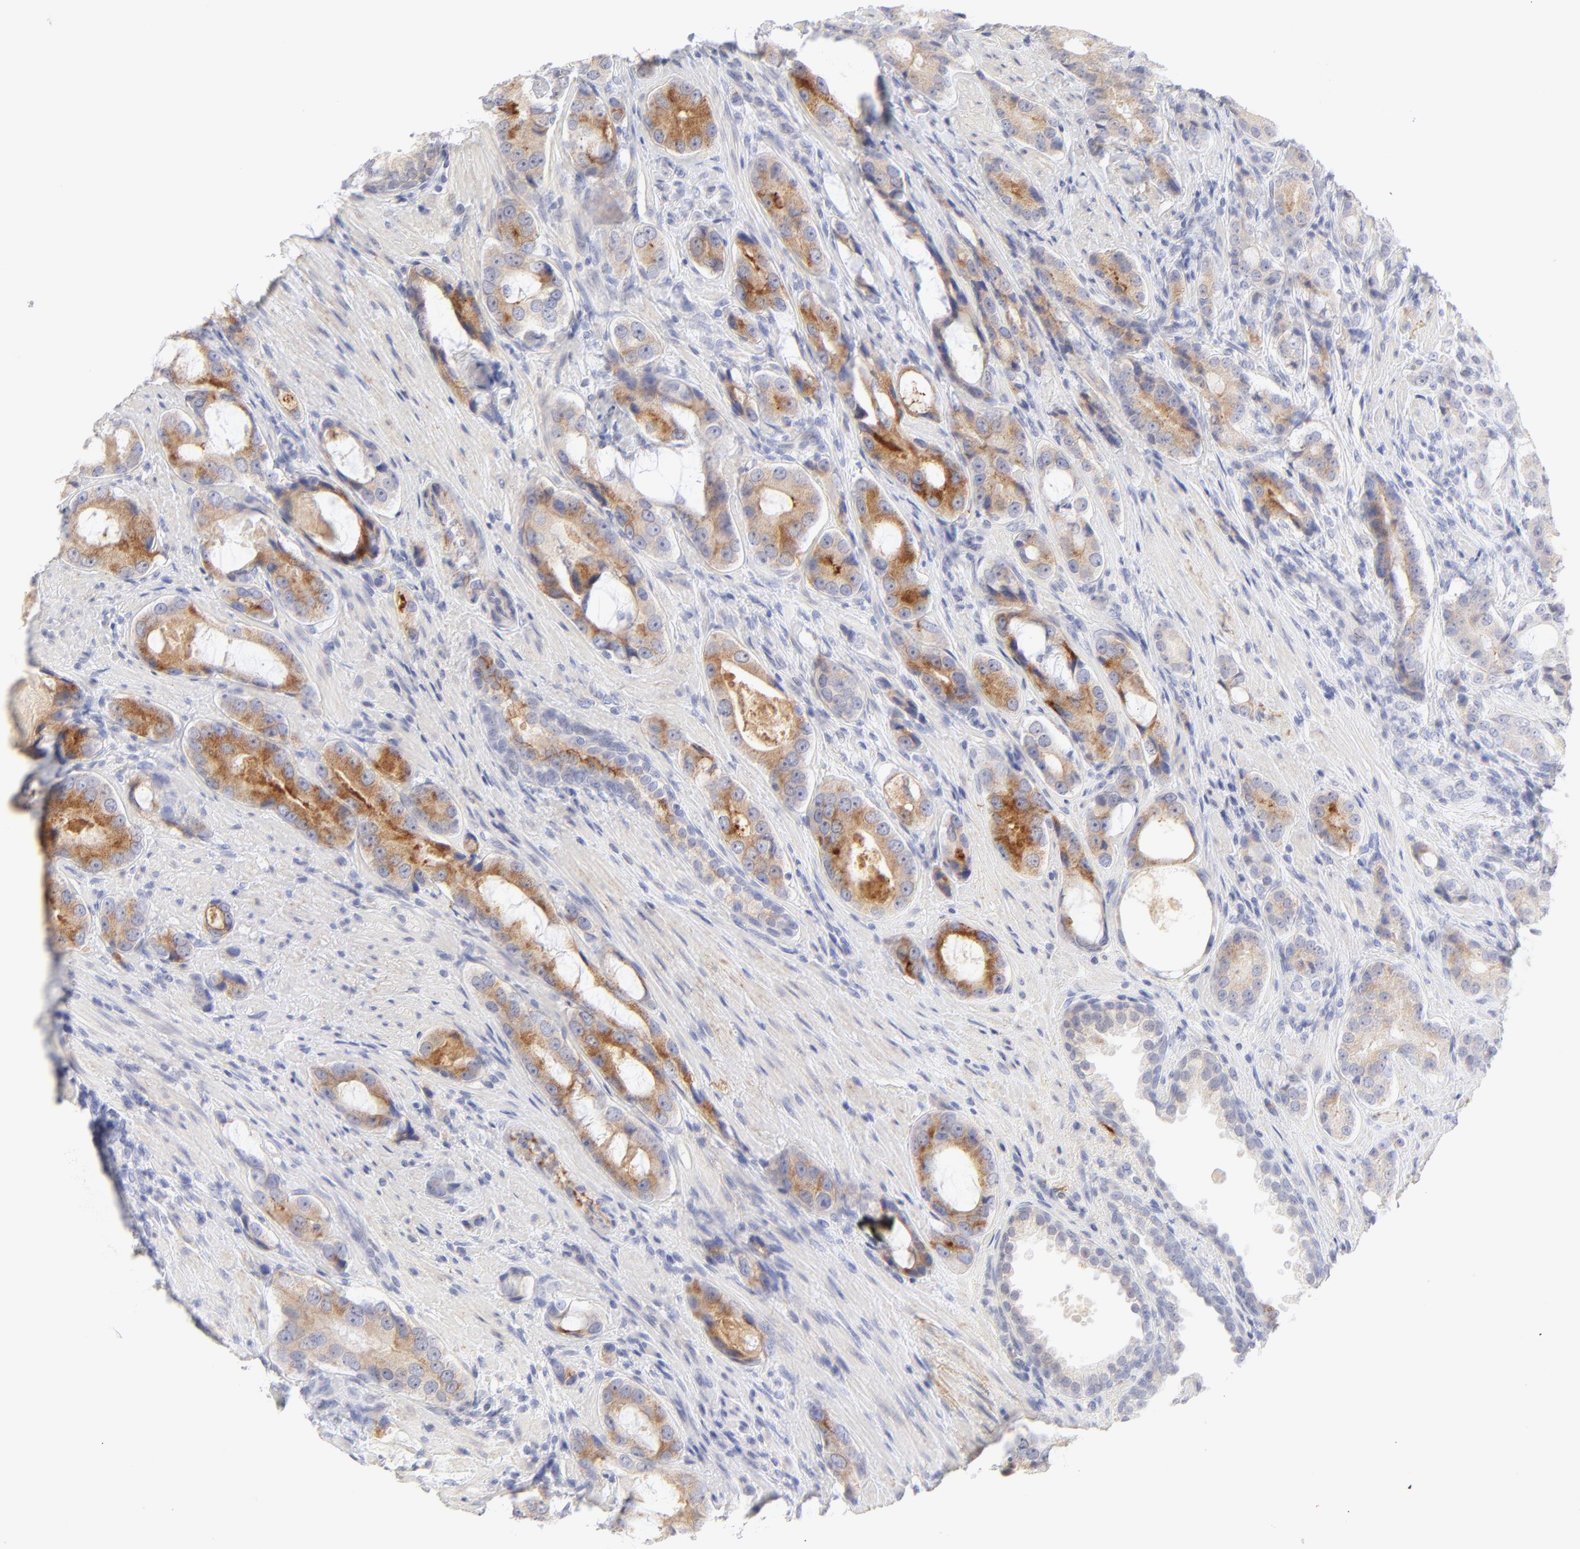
{"staining": {"intensity": "moderate", "quantity": ">75%", "location": "cytoplasmic/membranous"}, "tissue": "prostate cancer", "cell_type": "Tumor cells", "image_type": "cancer", "snomed": [{"axis": "morphology", "description": "Adenocarcinoma, High grade"}, {"axis": "topography", "description": "Prostate"}], "caption": "IHC of prostate cancer demonstrates medium levels of moderate cytoplasmic/membranous positivity in approximately >75% of tumor cells. The staining was performed using DAB to visualize the protein expression in brown, while the nuclei were stained in blue with hematoxylin (Magnification: 20x).", "gene": "NPNT", "patient": {"sex": "male", "age": 72}}